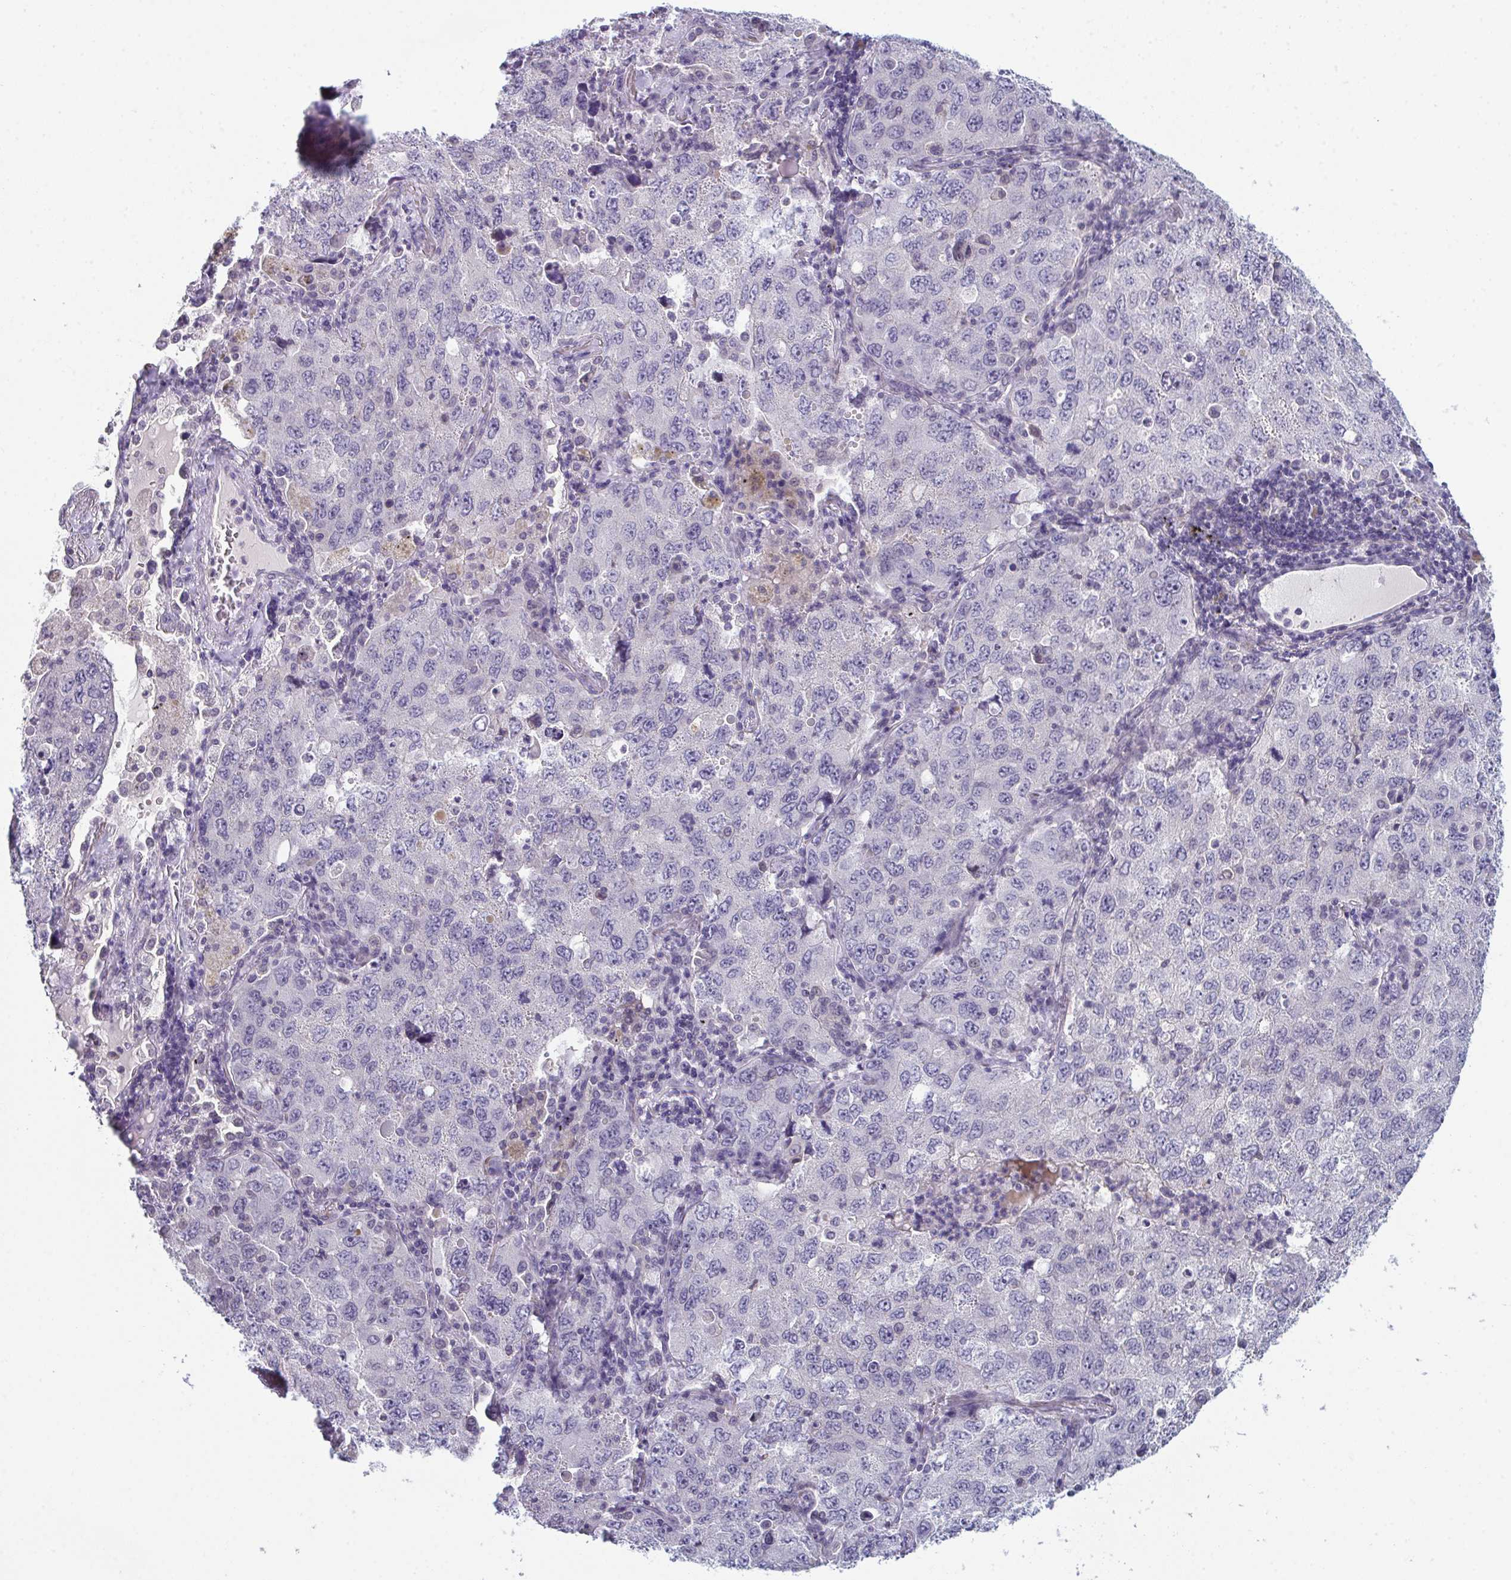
{"staining": {"intensity": "negative", "quantity": "none", "location": "none"}, "tissue": "lung cancer", "cell_type": "Tumor cells", "image_type": "cancer", "snomed": [{"axis": "morphology", "description": "Adenocarcinoma, NOS"}, {"axis": "topography", "description": "Lung"}], "caption": "IHC of lung adenocarcinoma exhibits no staining in tumor cells. (DAB immunohistochemistry with hematoxylin counter stain).", "gene": "ZNF214", "patient": {"sex": "female", "age": 57}}